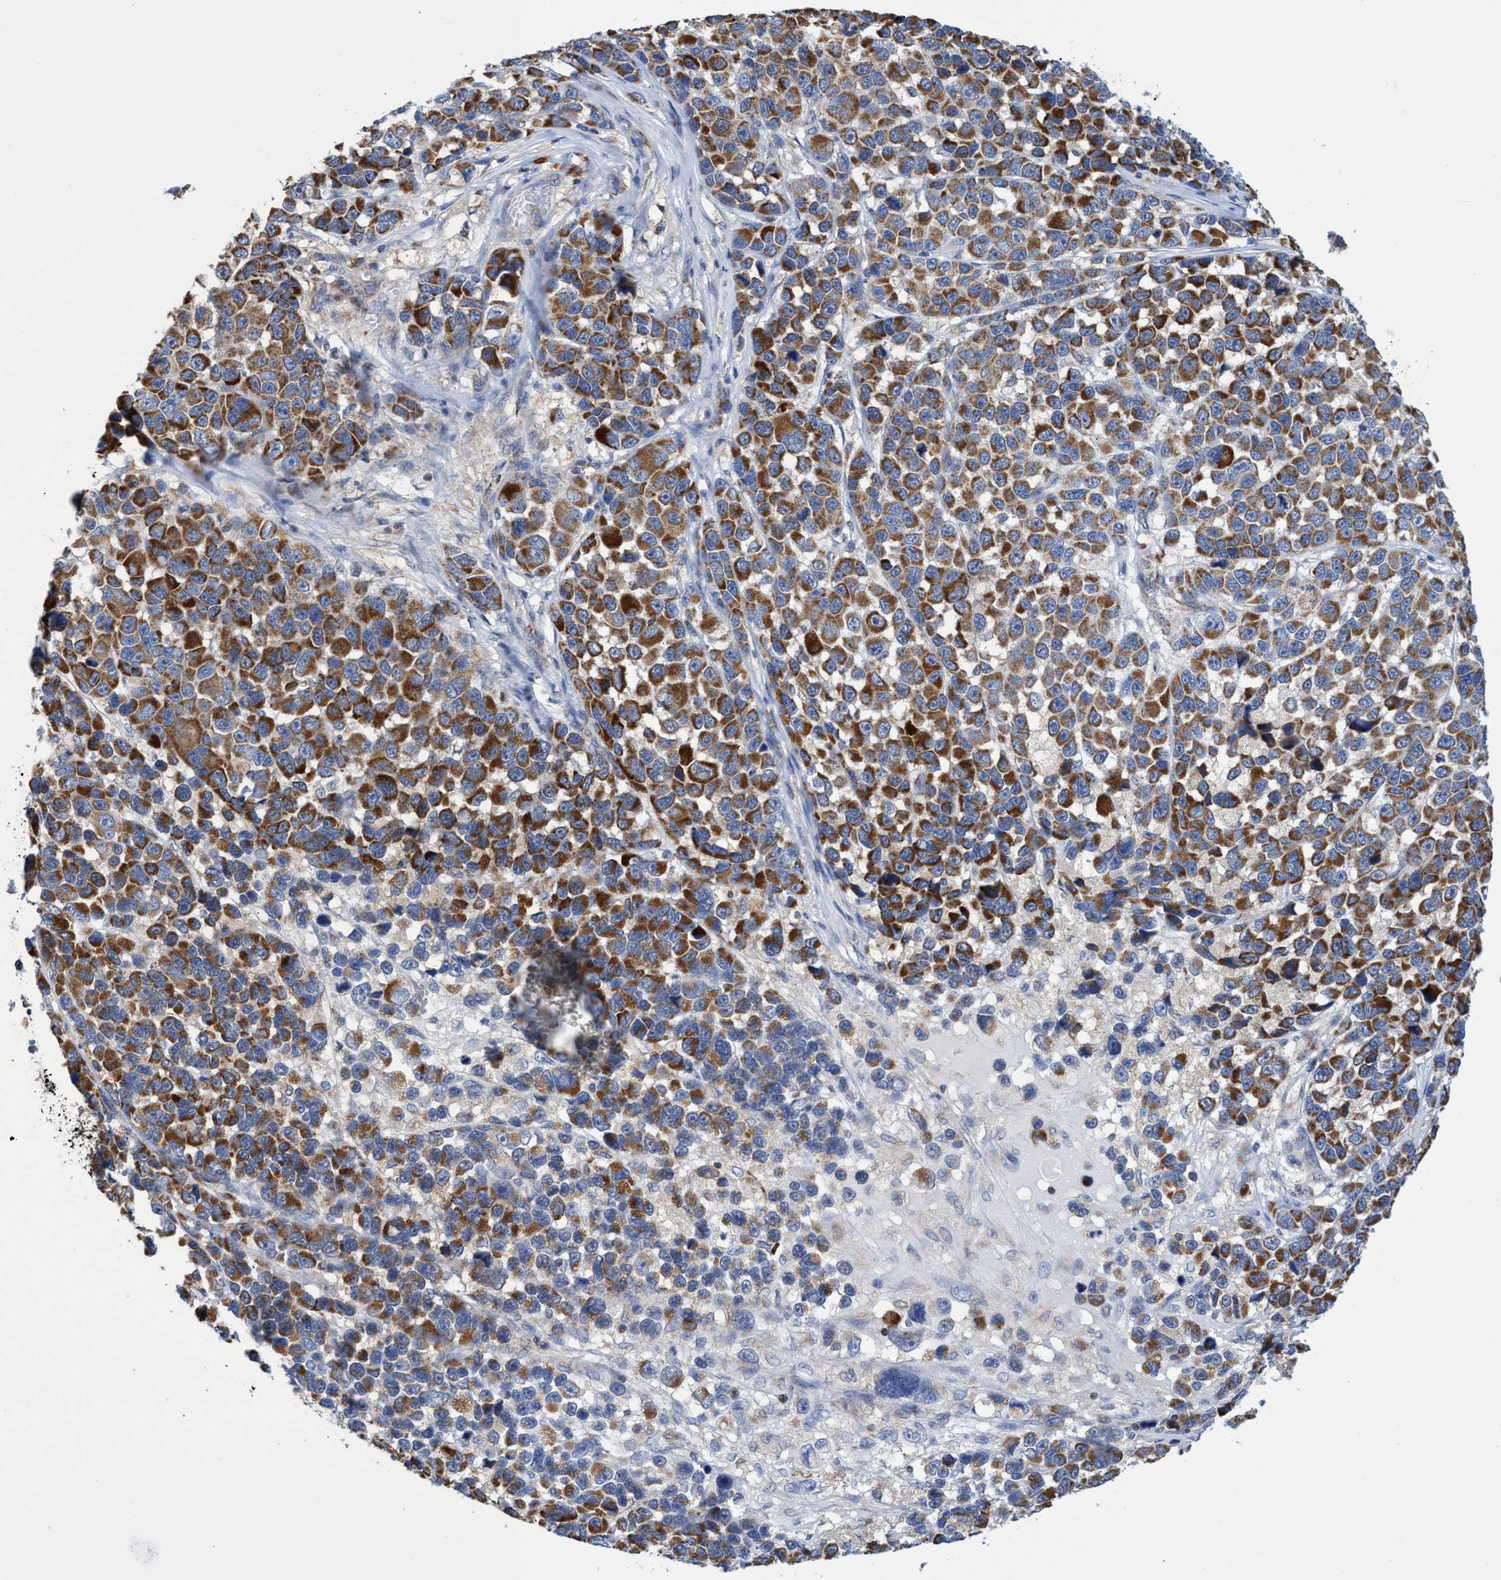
{"staining": {"intensity": "moderate", "quantity": ">75%", "location": "cytoplasmic/membranous"}, "tissue": "melanoma", "cell_type": "Tumor cells", "image_type": "cancer", "snomed": [{"axis": "morphology", "description": "Malignant melanoma, NOS"}, {"axis": "topography", "description": "Skin"}], "caption": "DAB immunohistochemical staining of malignant melanoma demonstrates moderate cytoplasmic/membranous protein staining in about >75% of tumor cells.", "gene": "CRYZ", "patient": {"sex": "male", "age": 53}}